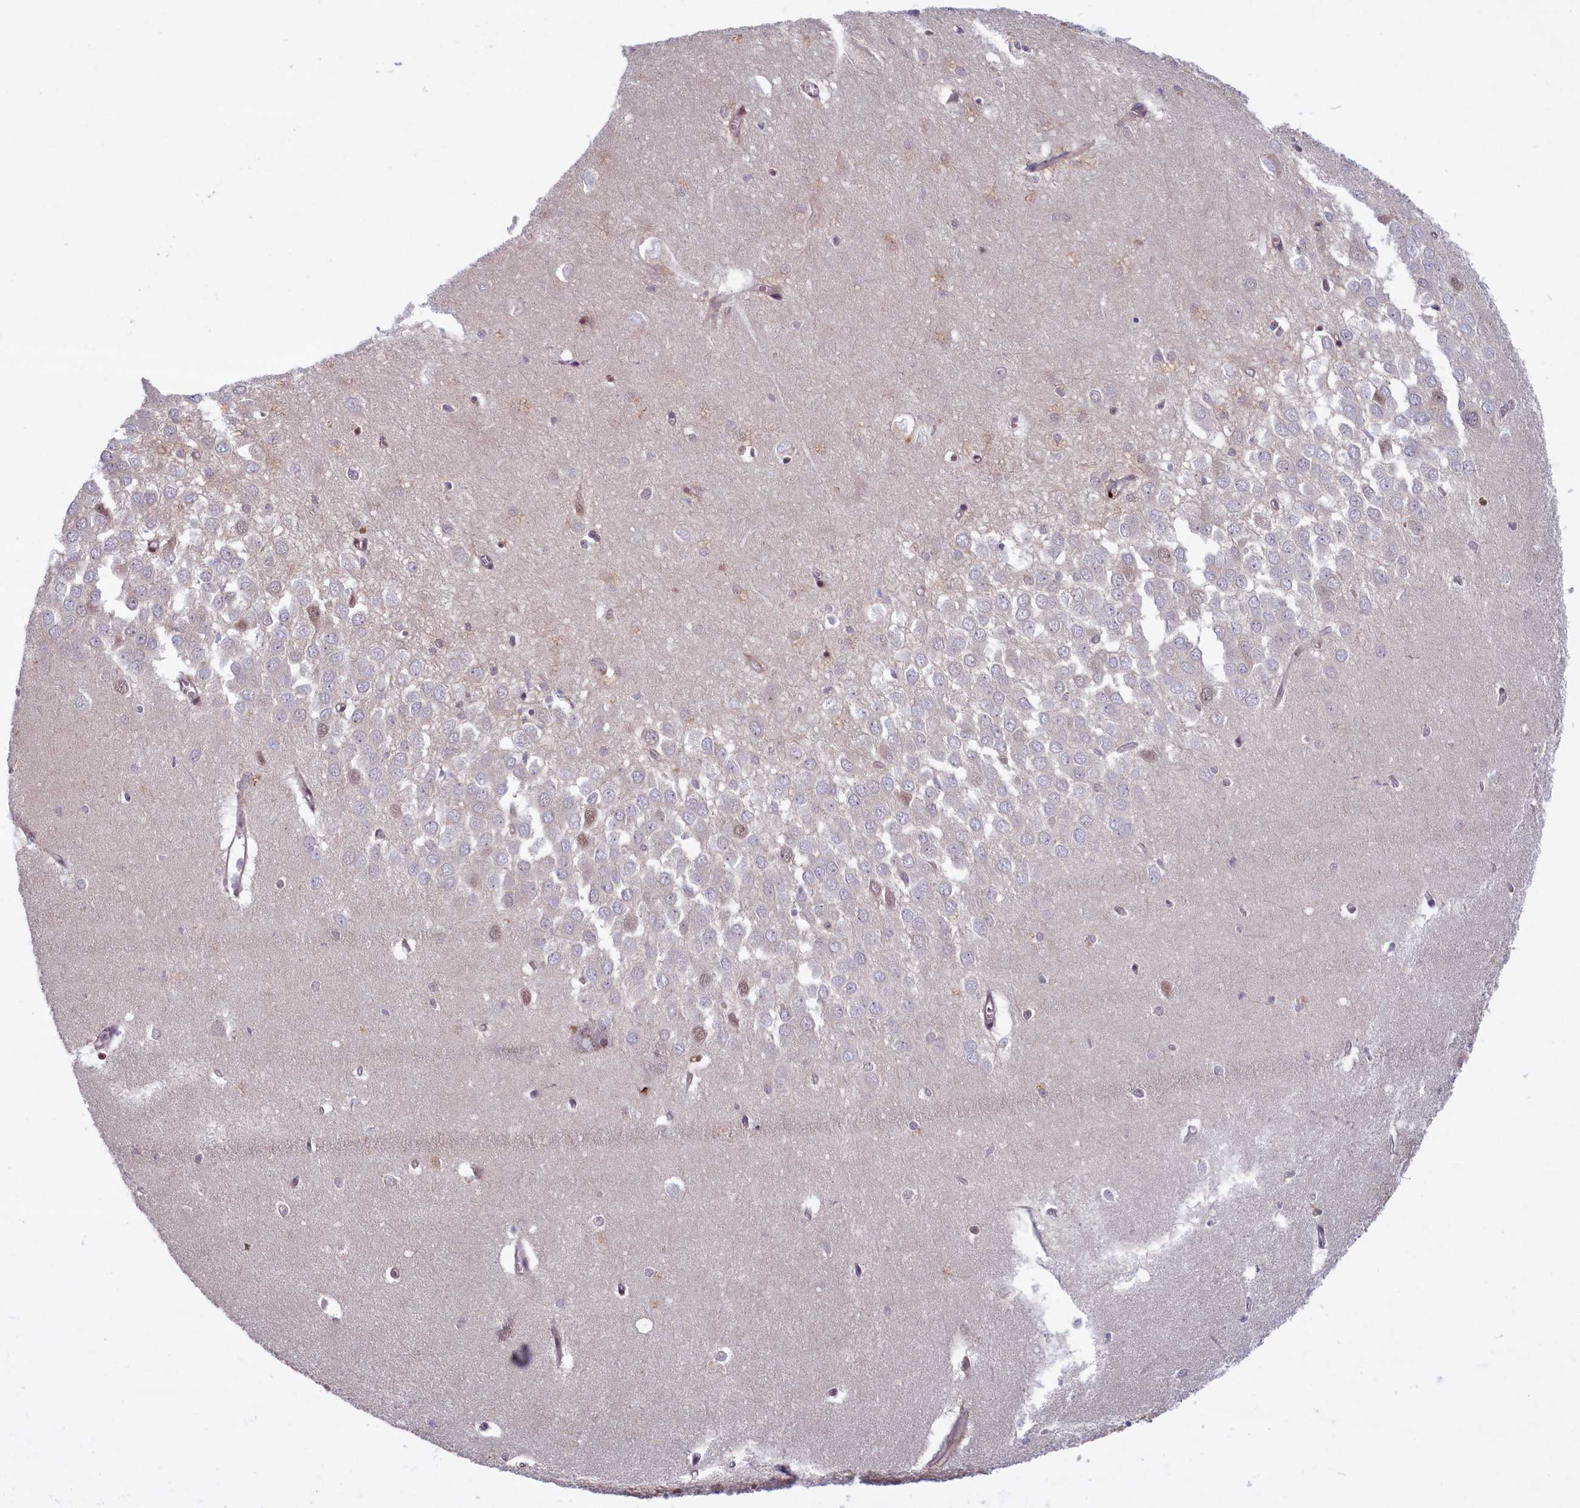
{"staining": {"intensity": "negative", "quantity": "none", "location": "none"}, "tissue": "hippocampus", "cell_type": "Glial cells", "image_type": "normal", "snomed": [{"axis": "morphology", "description": "Normal tissue, NOS"}, {"axis": "topography", "description": "Hippocampus"}], "caption": "DAB immunohistochemical staining of normal human hippocampus demonstrates no significant positivity in glial cells.", "gene": "FCSK", "patient": {"sex": "female", "age": 64}}